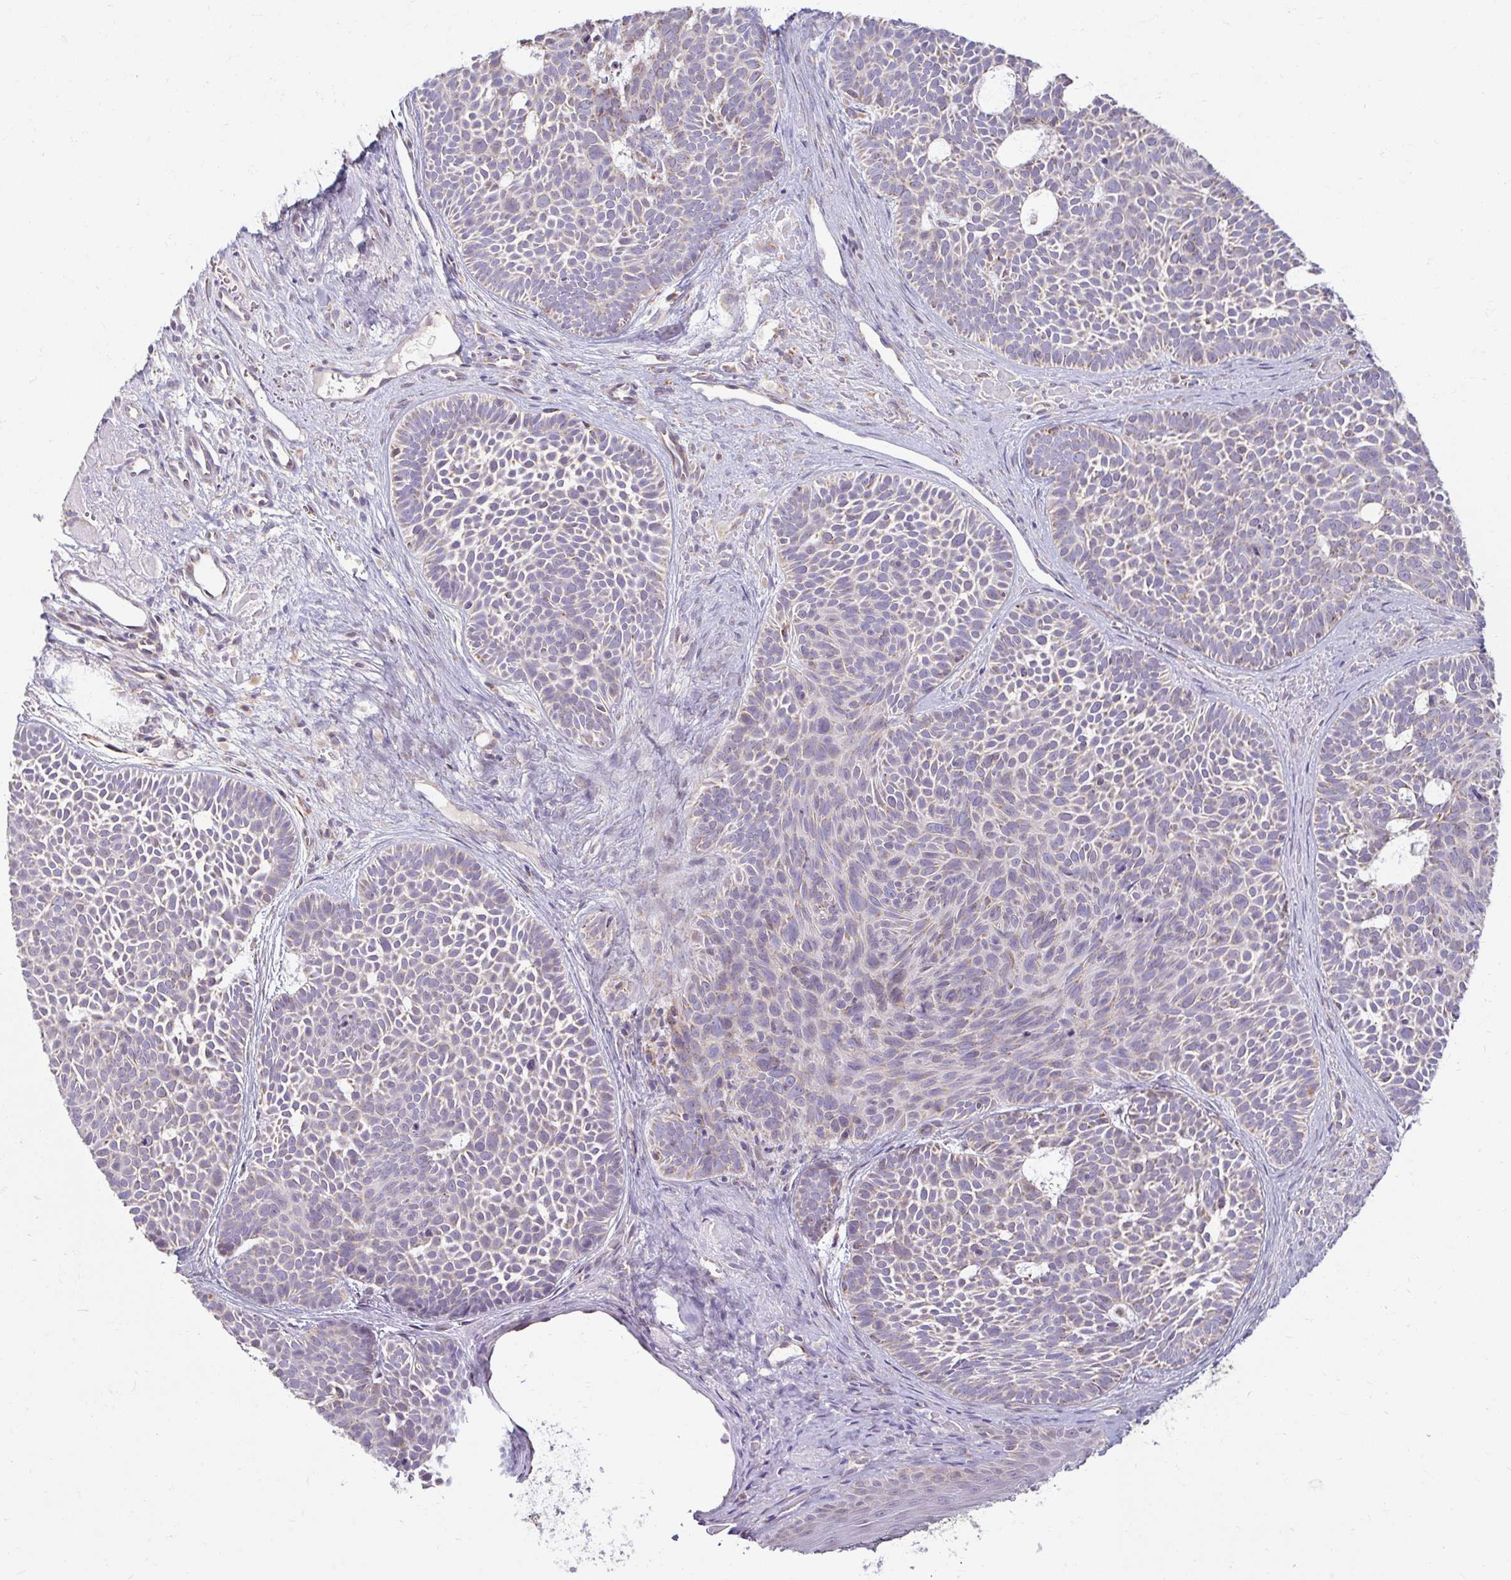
{"staining": {"intensity": "weak", "quantity": "<25%", "location": "cytoplasmic/membranous"}, "tissue": "skin cancer", "cell_type": "Tumor cells", "image_type": "cancer", "snomed": [{"axis": "morphology", "description": "Basal cell carcinoma"}, {"axis": "topography", "description": "Skin"}], "caption": "Skin cancer was stained to show a protein in brown. There is no significant positivity in tumor cells.", "gene": "SKP2", "patient": {"sex": "male", "age": 81}}